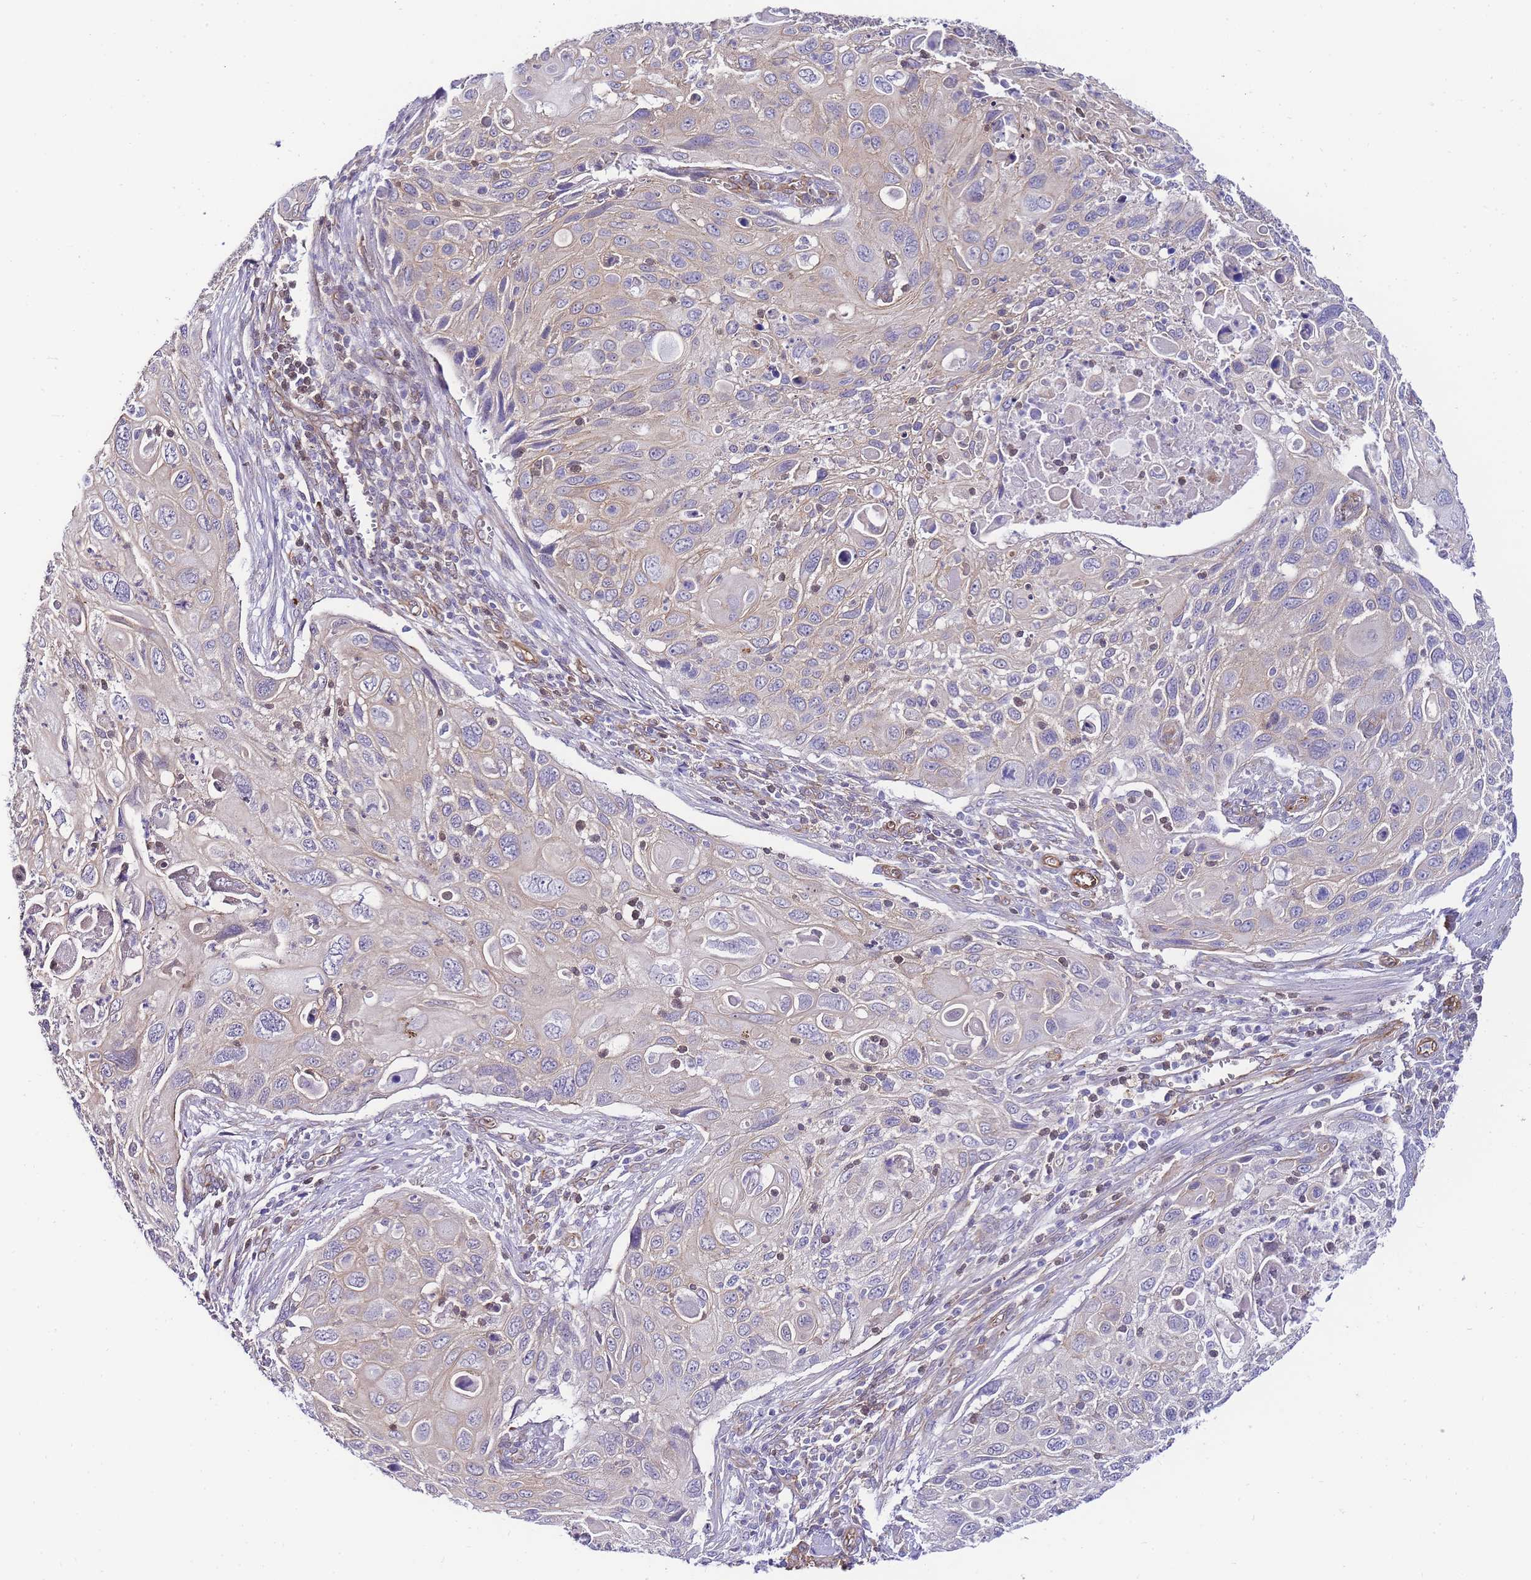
{"staining": {"intensity": "weak", "quantity": "<25%", "location": "cytoplasmic/membranous"}, "tissue": "cervical cancer", "cell_type": "Tumor cells", "image_type": "cancer", "snomed": [{"axis": "morphology", "description": "Squamous cell carcinoma, NOS"}, {"axis": "topography", "description": "Cervix"}], "caption": "A high-resolution photomicrograph shows immunohistochemistry staining of cervical cancer, which shows no significant staining in tumor cells.", "gene": "PDCD7", "patient": {"sex": "female", "age": 70}}